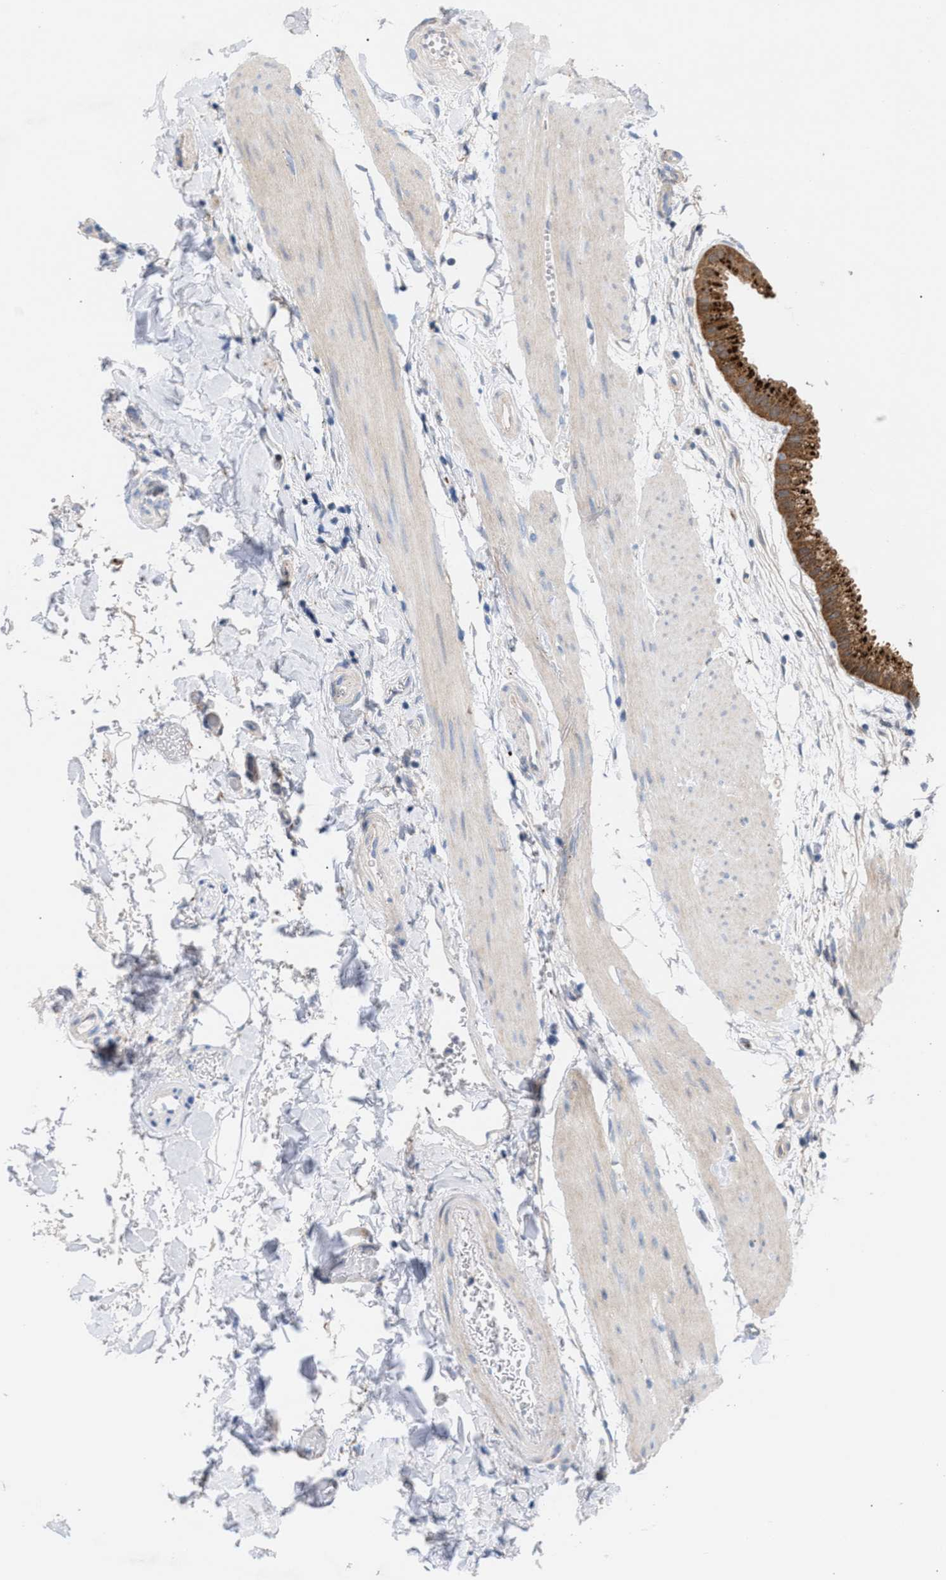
{"staining": {"intensity": "strong", "quantity": ">75%", "location": "cytoplasmic/membranous"}, "tissue": "gallbladder", "cell_type": "Glandular cells", "image_type": "normal", "snomed": [{"axis": "morphology", "description": "Normal tissue, NOS"}, {"axis": "topography", "description": "Gallbladder"}], "caption": "Protein staining reveals strong cytoplasmic/membranous expression in about >75% of glandular cells in normal gallbladder. Immunohistochemistry (ihc) stains the protein in brown and the nuclei are stained blue.", "gene": "MBTD1", "patient": {"sex": "female", "age": 64}}